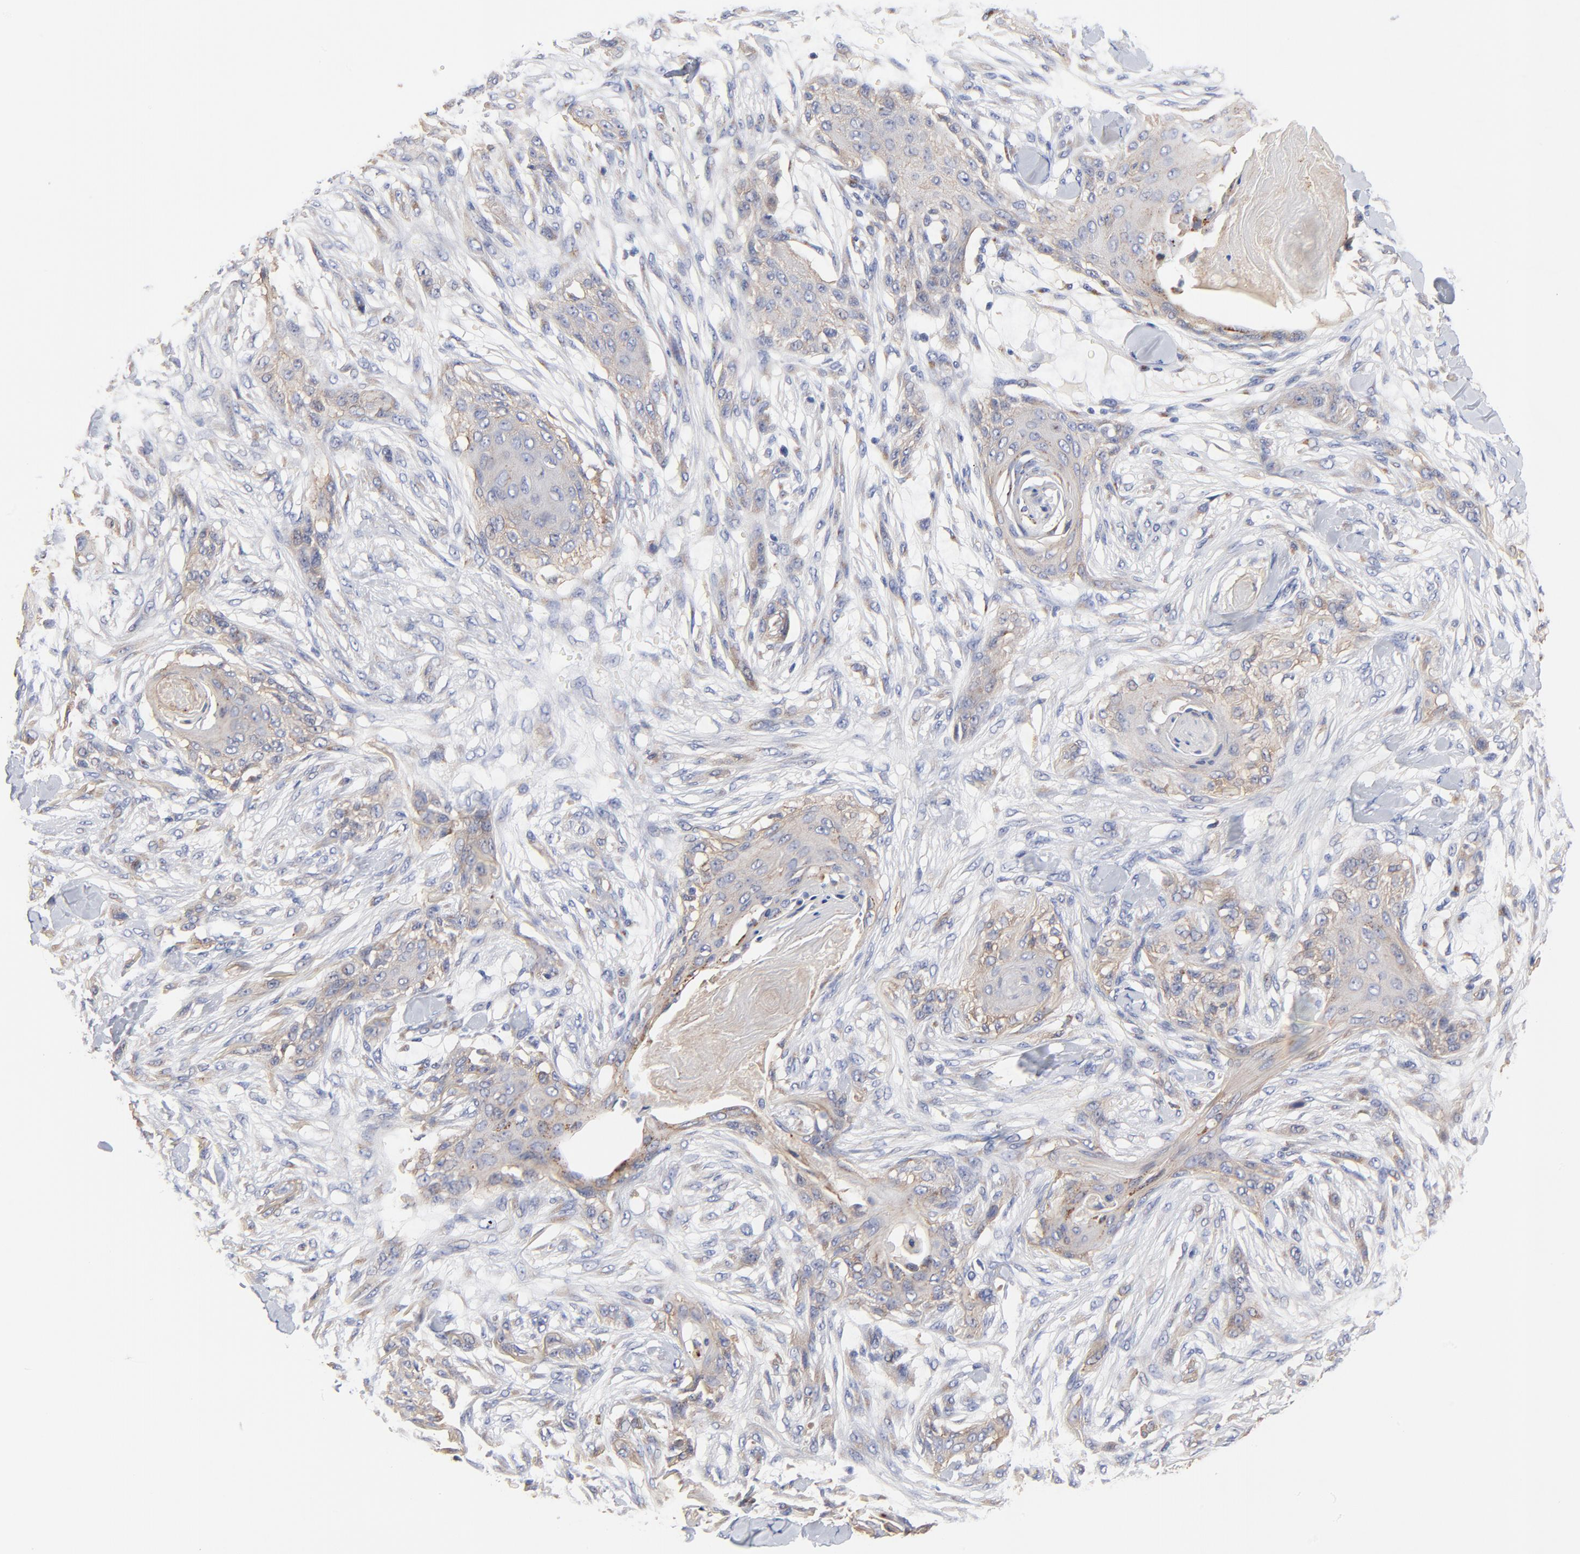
{"staining": {"intensity": "weak", "quantity": ">75%", "location": "cytoplasmic/membranous"}, "tissue": "skin cancer", "cell_type": "Tumor cells", "image_type": "cancer", "snomed": [{"axis": "morphology", "description": "Squamous cell carcinoma, NOS"}, {"axis": "topography", "description": "Skin"}], "caption": "Squamous cell carcinoma (skin) tissue shows weak cytoplasmic/membranous positivity in about >75% of tumor cells, visualized by immunohistochemistry.", "gene": "FBXL2", "patient": {"sex": "female", "age": 59}}